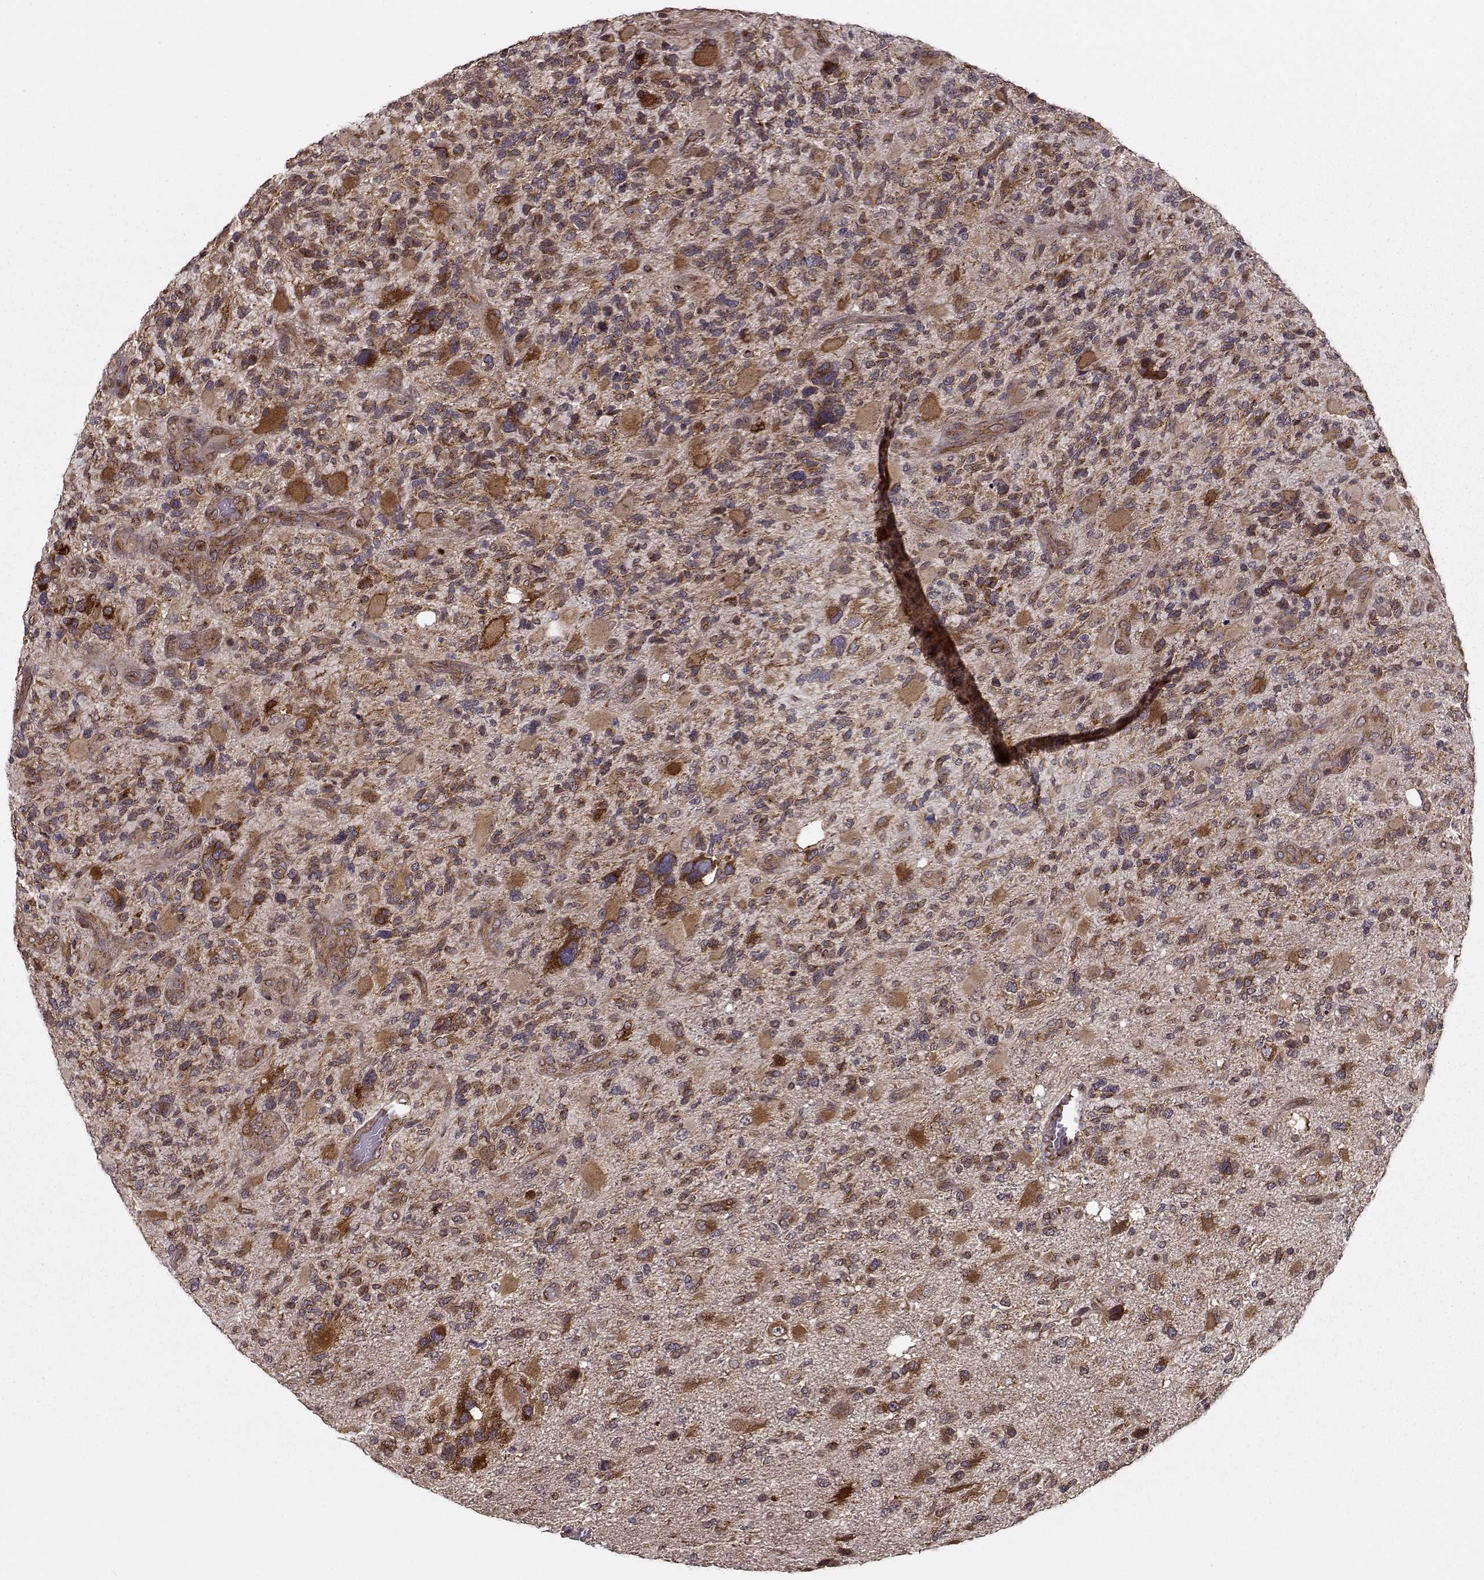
{"staining": {"intensity": "moderate", "quantity": ">75%", "location": "cytoplasmic/membranous"}, "tissue": "glioma", "cell_type": "Tumor cells", "image_type": "cancer", "snomed": [{"axis": "morphology", "description": "Glioma, malignant, High grade"}, {"axis": "topography", "description": "Brain"}], "caption": "IHC of human glioma displays medium levels of moderate cytoplasmic/membranous expression in approximately >75% of tumor cells.", "gene": "YIPF5", "patient": {"sex": "female", "age": 71}}